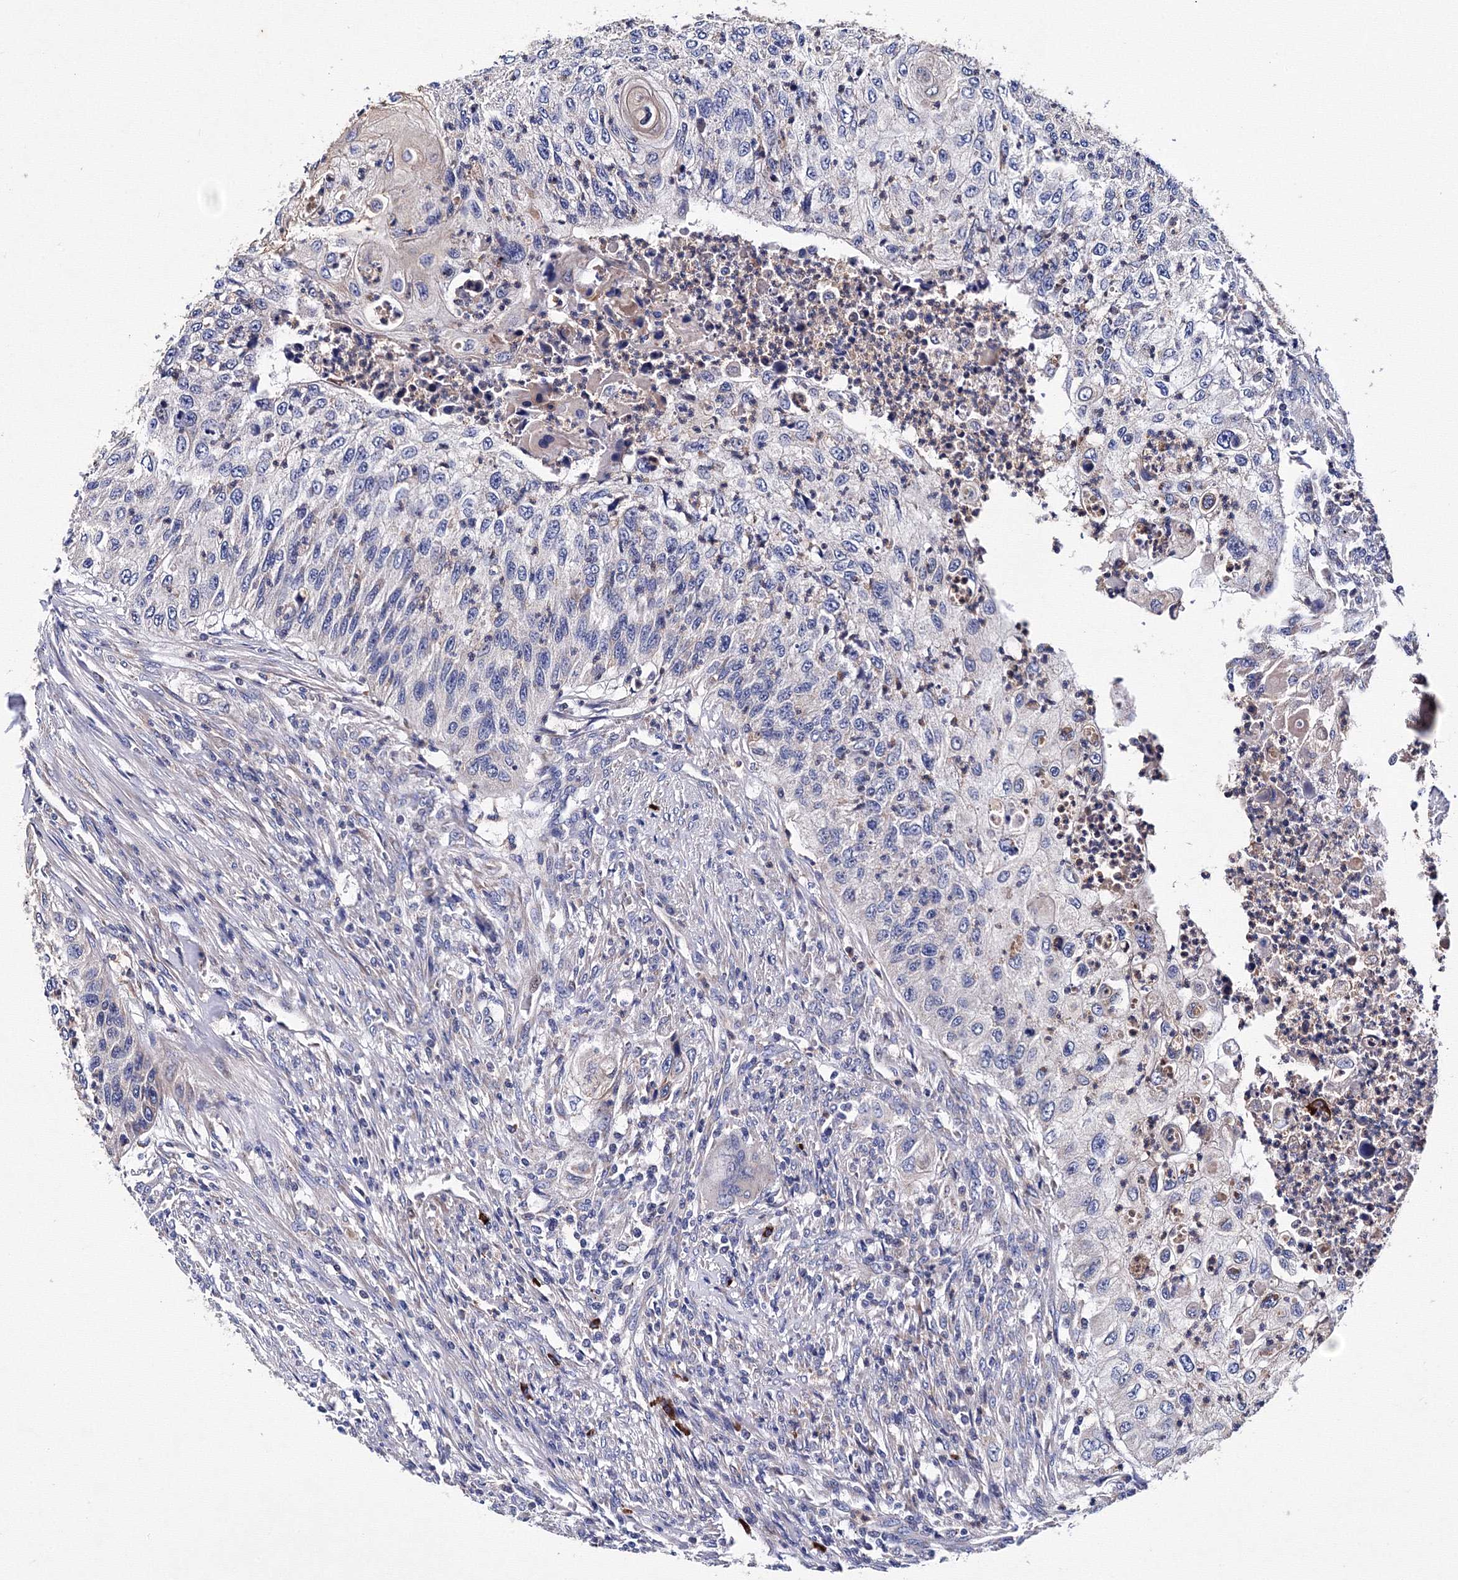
{"staining": {"intensity": "negative", "quantity": "none", "location": "none"}, "tissue": "urothelial cancer", "cell_type": "Tumor cells", "image_type": "cancer", "snomed": [{"axis": "morphology", "description": "Urothelial carcinoma, High grade"}, {"axis": "topography", "description": "Urinary bladder"}], "caption": "This histopathology image is of urothelial carcinoma (high-grade) stained with IHC to label a protein in brown with the nuclei are counter-stained blue. There is no expression in tumor cells. (Immunohistochemistry, brightfield microscopy, high magnification).", "gene": "TRPM2", "patient": {"sex": "female", "age": 60}}